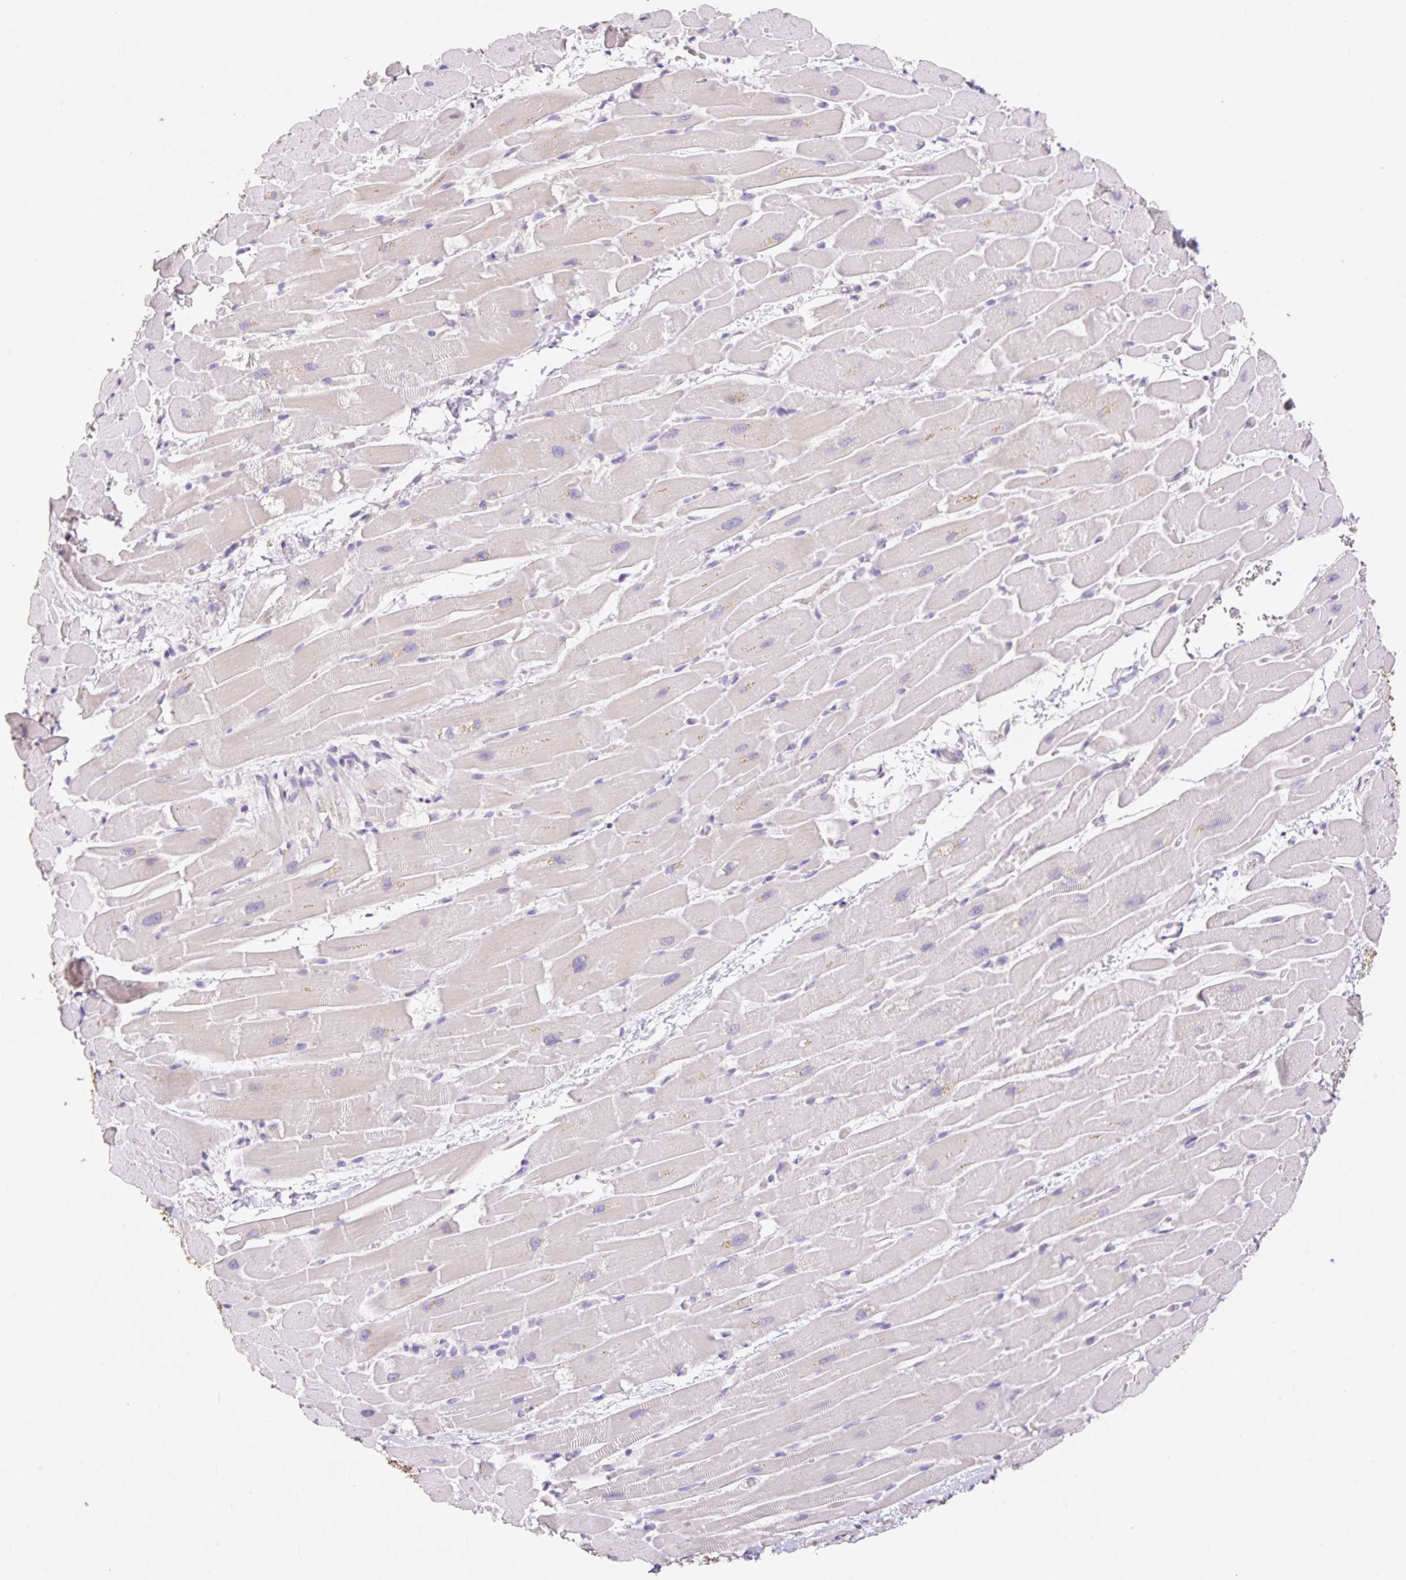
{"staining": {"intensity": "negative", "quantity": "none", "location": "none"}, "tissue": "heart muscle", "cell_type": "Cardiomyocytes", "image_type": "normal", "snomed": [{"axis": "morphology", "description": "Normal tissue, NOS"}, {"axis": "topography", "description": "Heart"}], "caption": "An immunohistochemistry image of benign heart muscle is shown. There is no staining in cardiomyocytes of heart muscle.", "gene": "HCRTR2", "patient": {"sex": "male", "age": 37}}